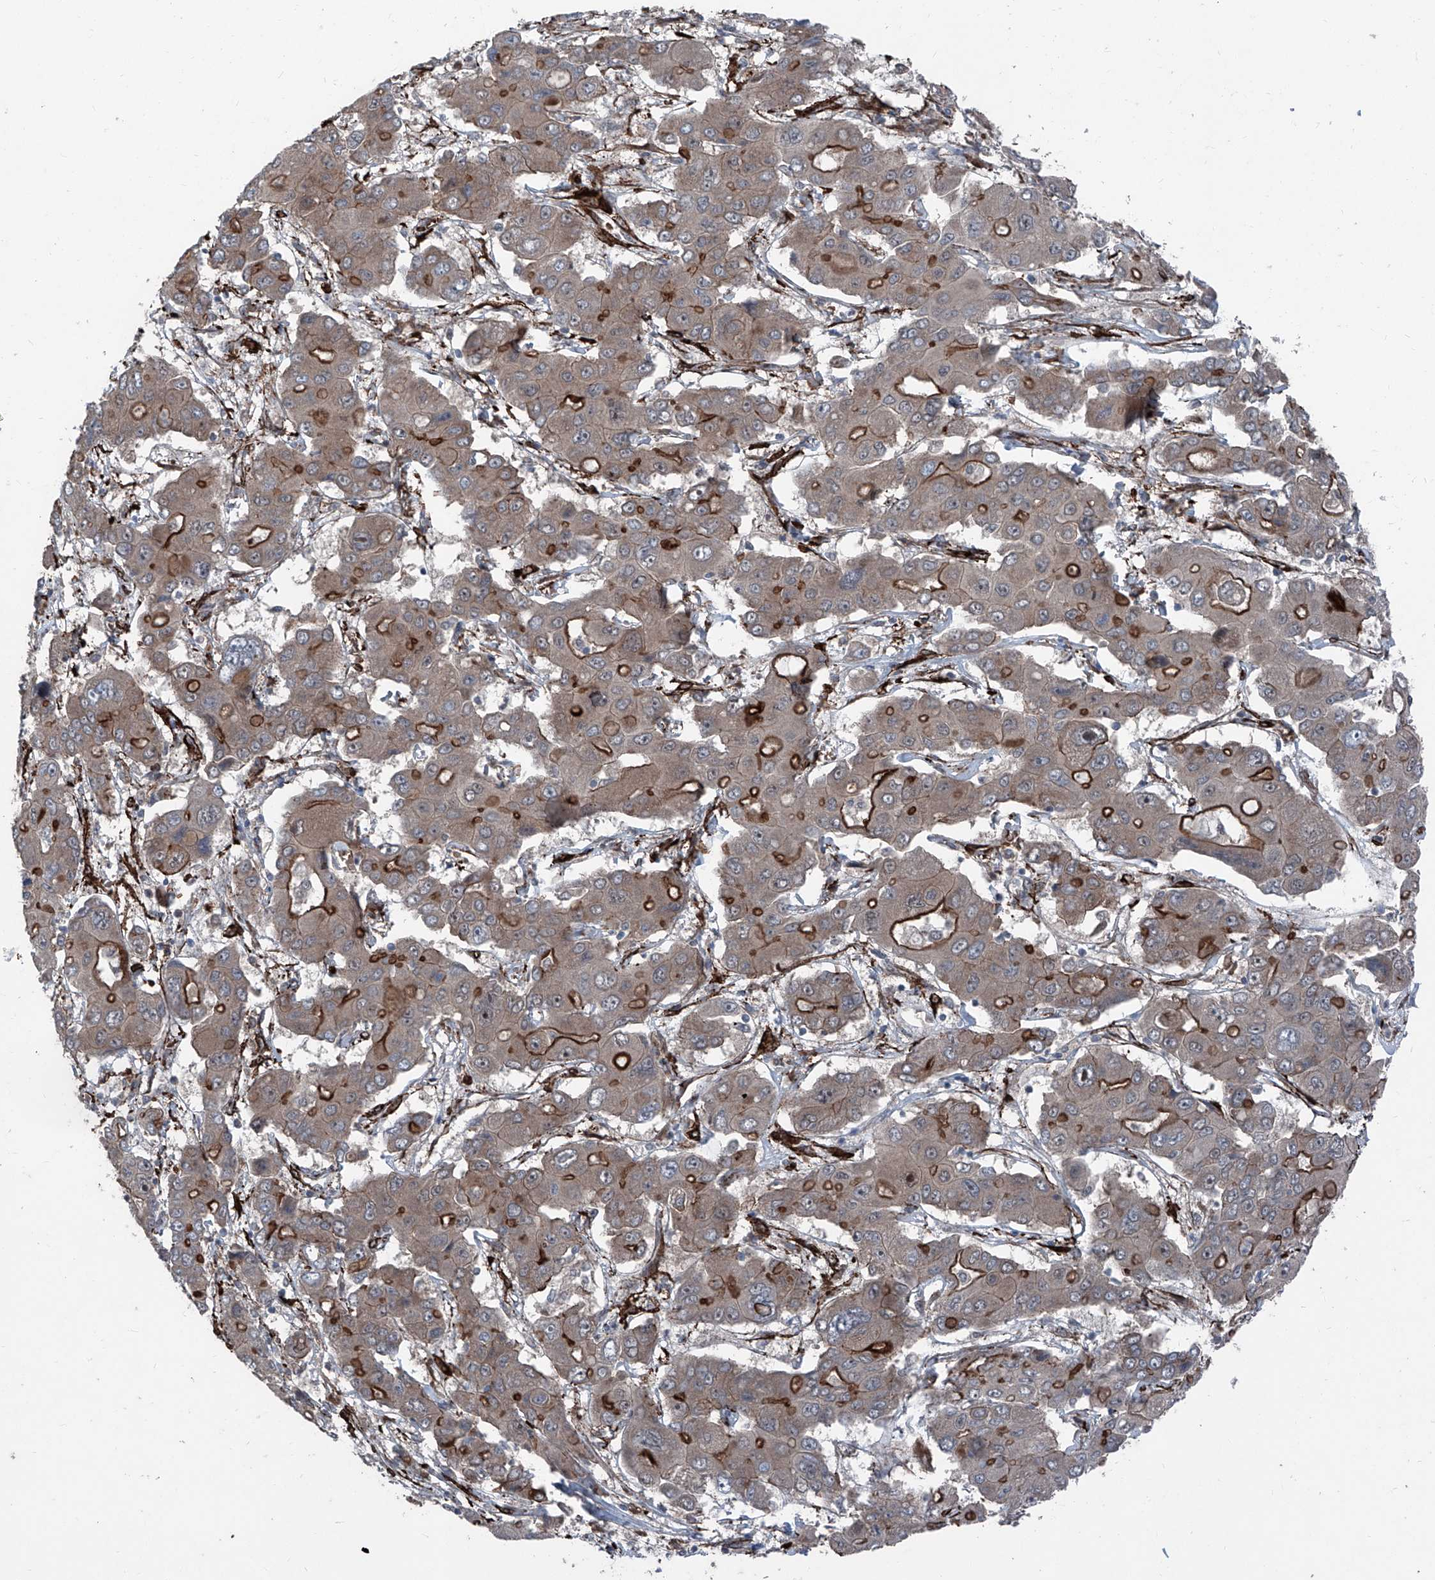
{"staining": {"intensity": "moderate", "quantity": "<25%", "location": "cytoplasmic/membranous"}, "tissue": "liver cancer", "cell_type": "Tumor cells", "image_type": "cancer", "snomed": [{"axis": "morphology", "description": "Cholangiocarcinoma"}, {"axis": "topography", "description": "Liver"}], "caption": "The image displays a brown stain indicating the presence of a protein in the cytoplasmic/membranous of tumor cells in cholangiocarcinoma (liver). The protein is shown in brown color, while the nuclei are stained blue.", "gene": "COA7", "patient": {"sex": "male", "age": 67}}